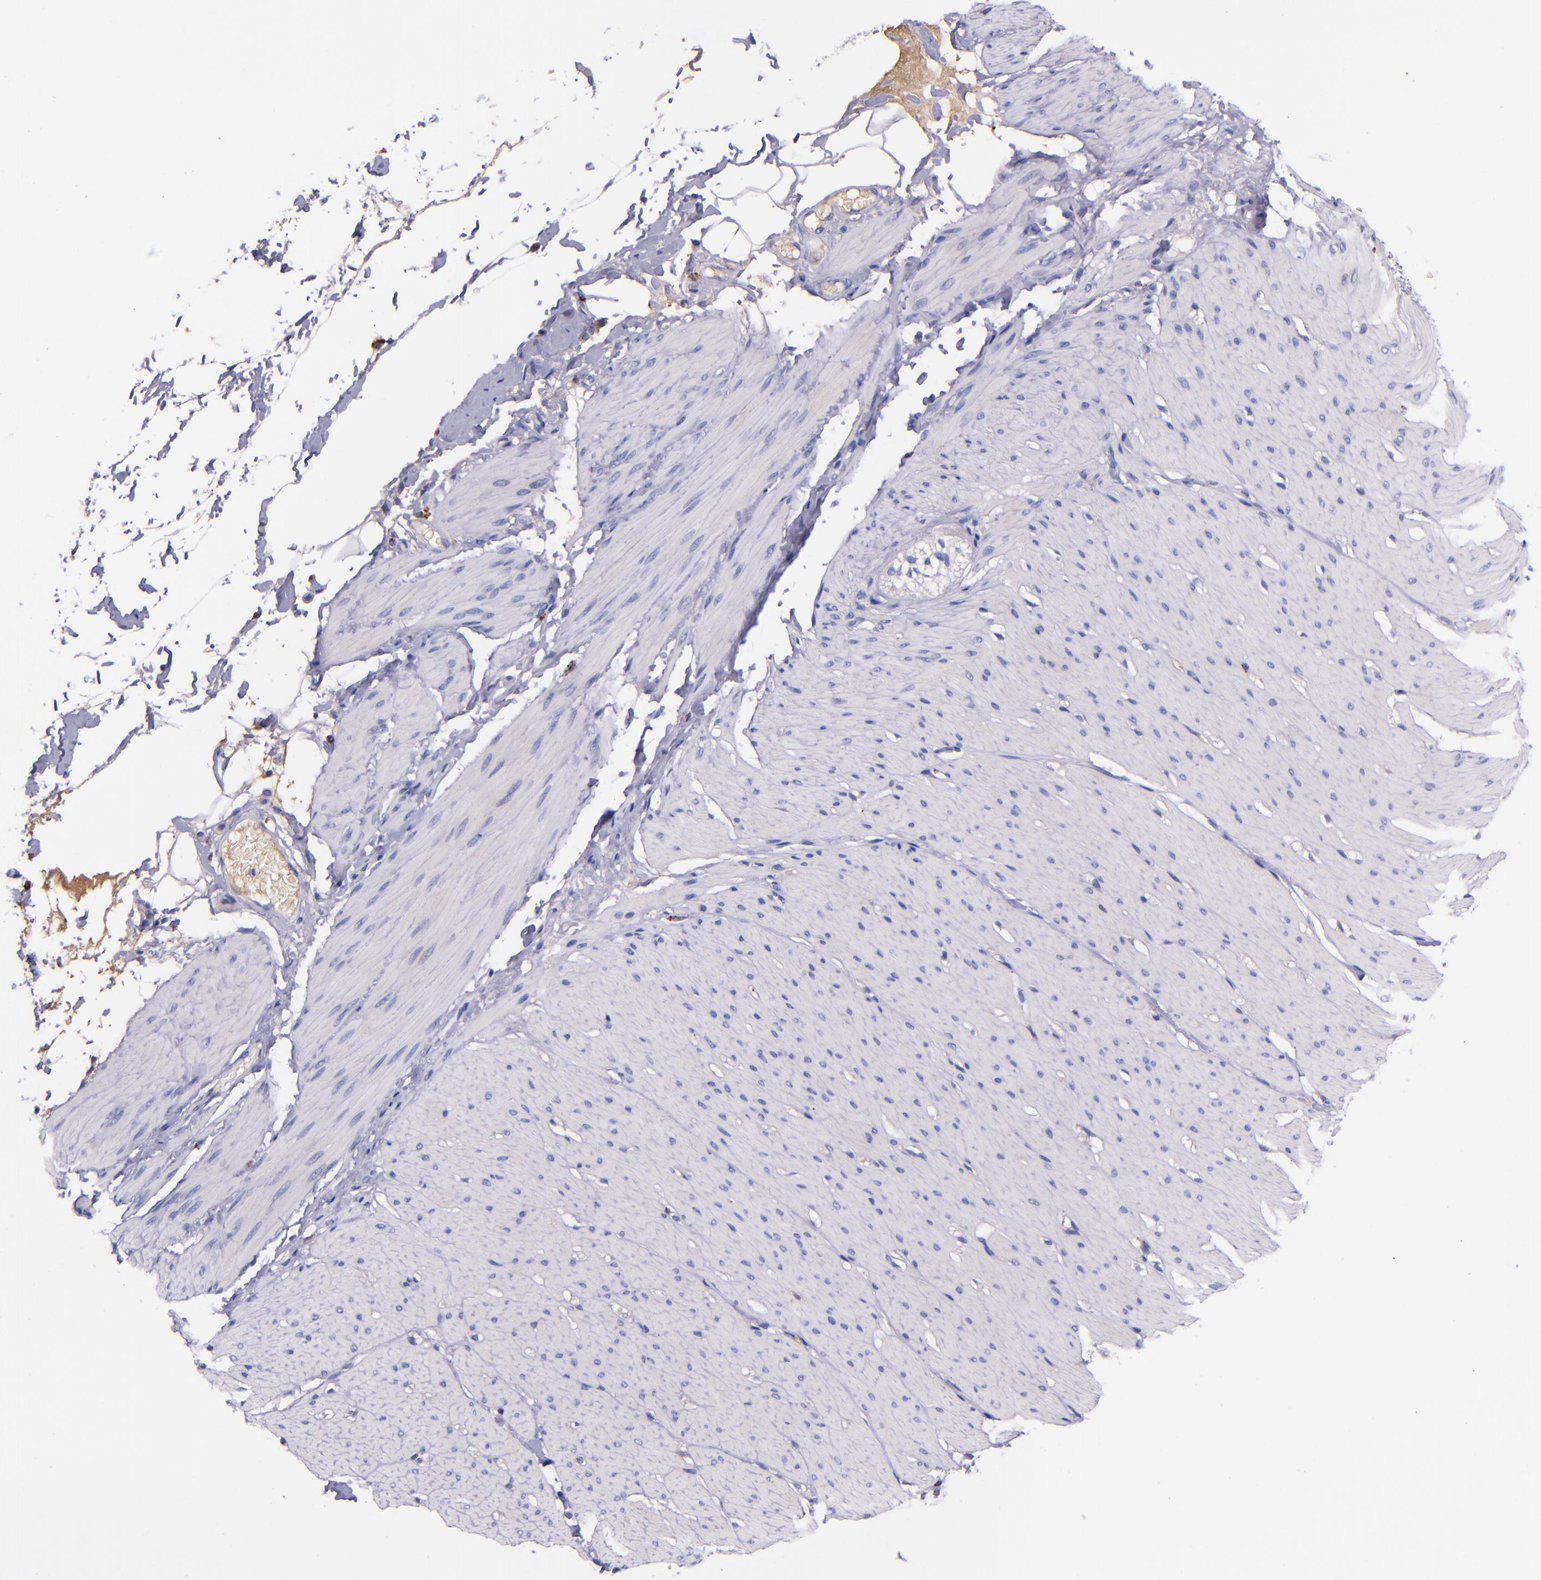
{"staining": {"intensity": "negative", "quantity": "none", "location": "none"}, "tissue": "smooth muscle", "cell_type": "Smooth muscle cells", "image_type": "normal", "snomed": [{"axis": "morphology", "description": "Normal tissue, NOS"}, {"axis": "topography", "description": "Smooth muscle"}, {"axis": "topography", "description": "Colon"}], "caption": "This image is of benign smooth muscle stained with IHC to label a protein in brown with the nuclei are counter-stained blue. There is no positivity in smooth muscle cells.", "gene": "KNG1", "patient": {"sex": "male", "age": 67}}